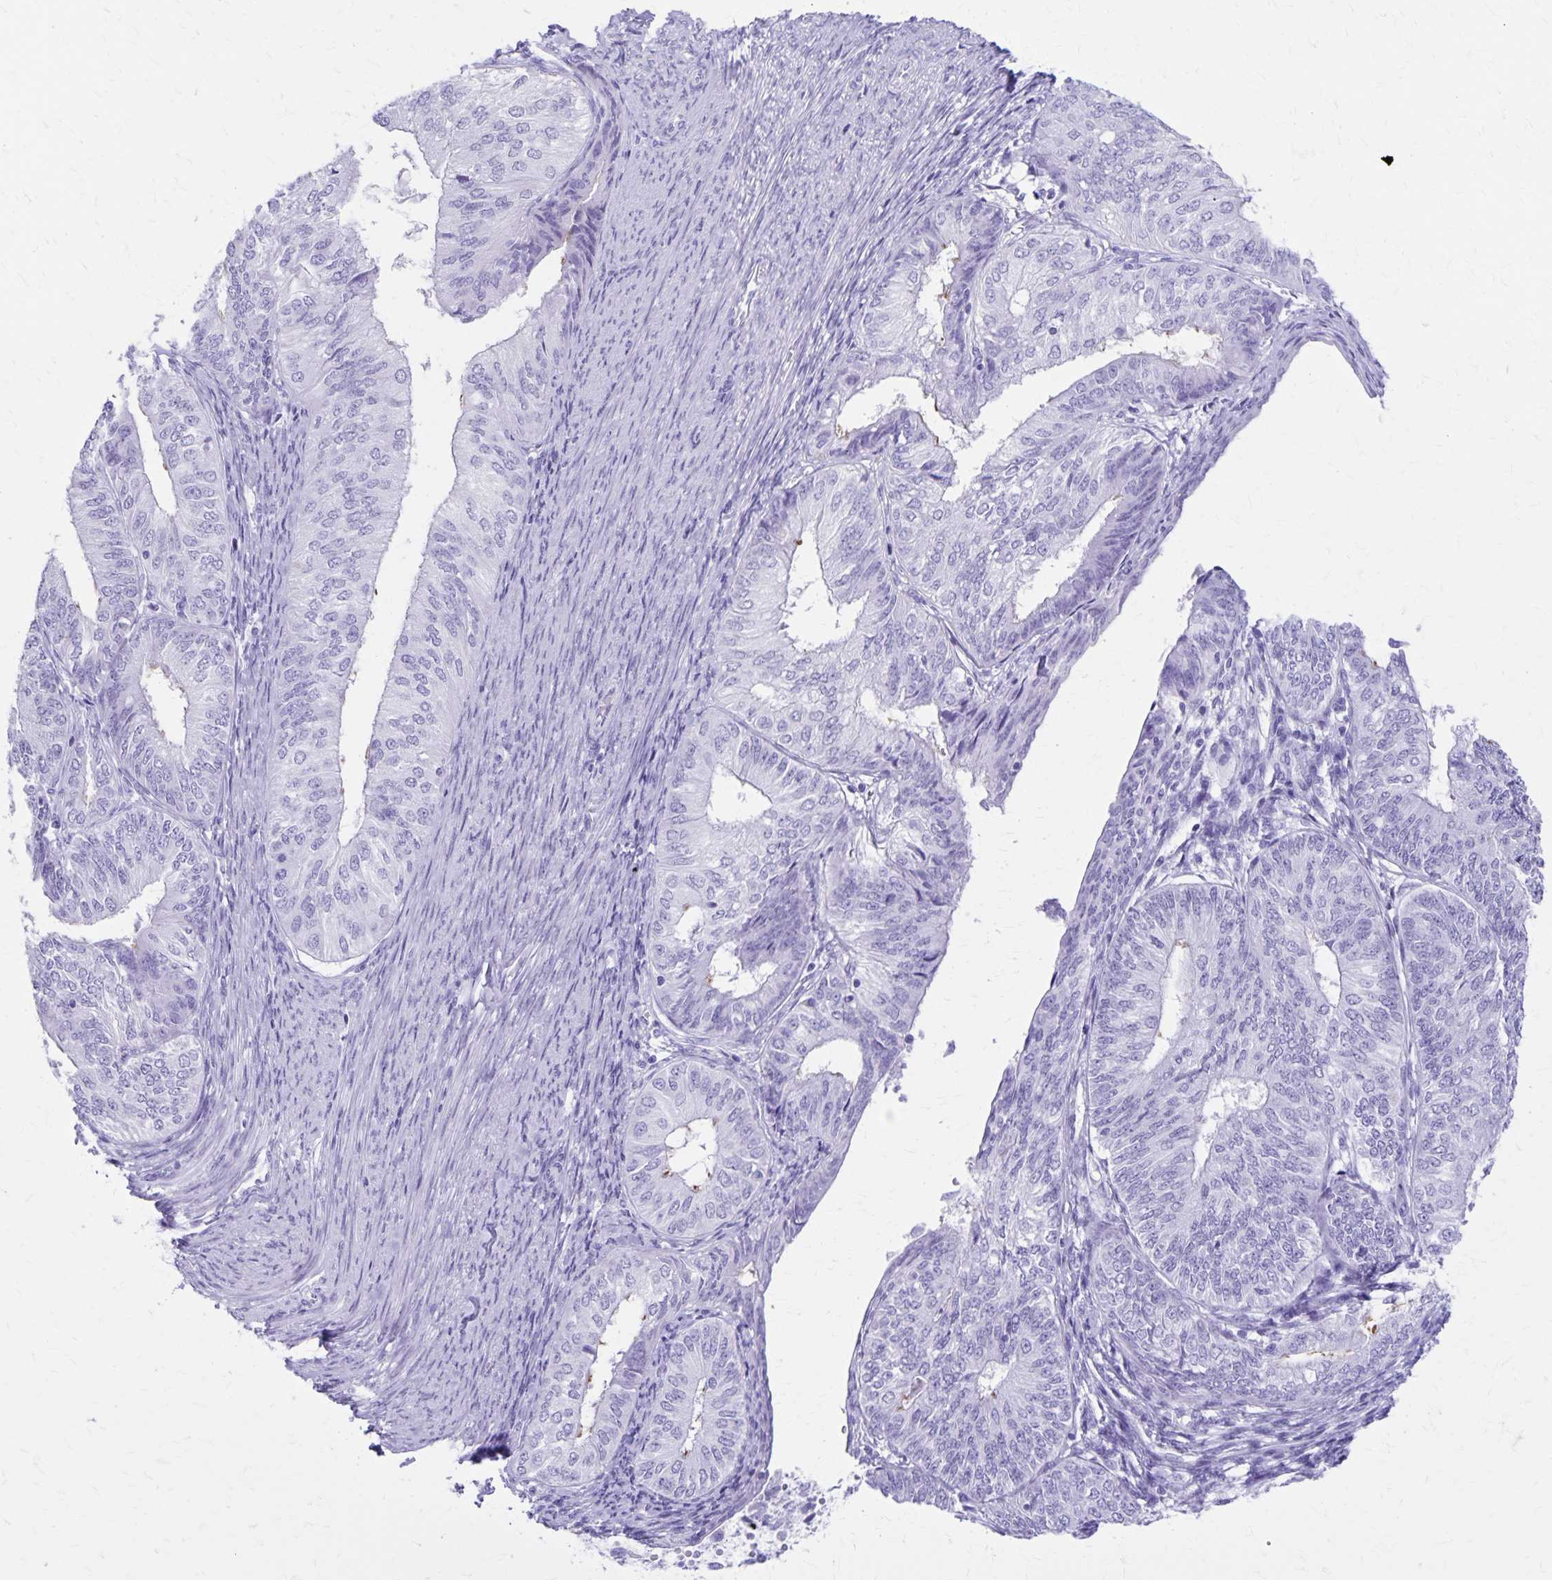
{"staining": {"intensity": "negative", "quantity": "none", "location": "none"}, "tissue": "endometrial cancer", "cell_type": "Tumor cells", "image_type": "cancer", "snomed": [{"axis": "morphology", "description": "Adenocarcinoma, NOS"}, {"axis": "topography", "description": "Endometrium"}], "caption": "This is an IHC micrograph of adenocarcinoma (endometrial). There is no positivity in tumor cells.", "gene": "DEFA5", "patient": {"sex": "female", "age": 58}}